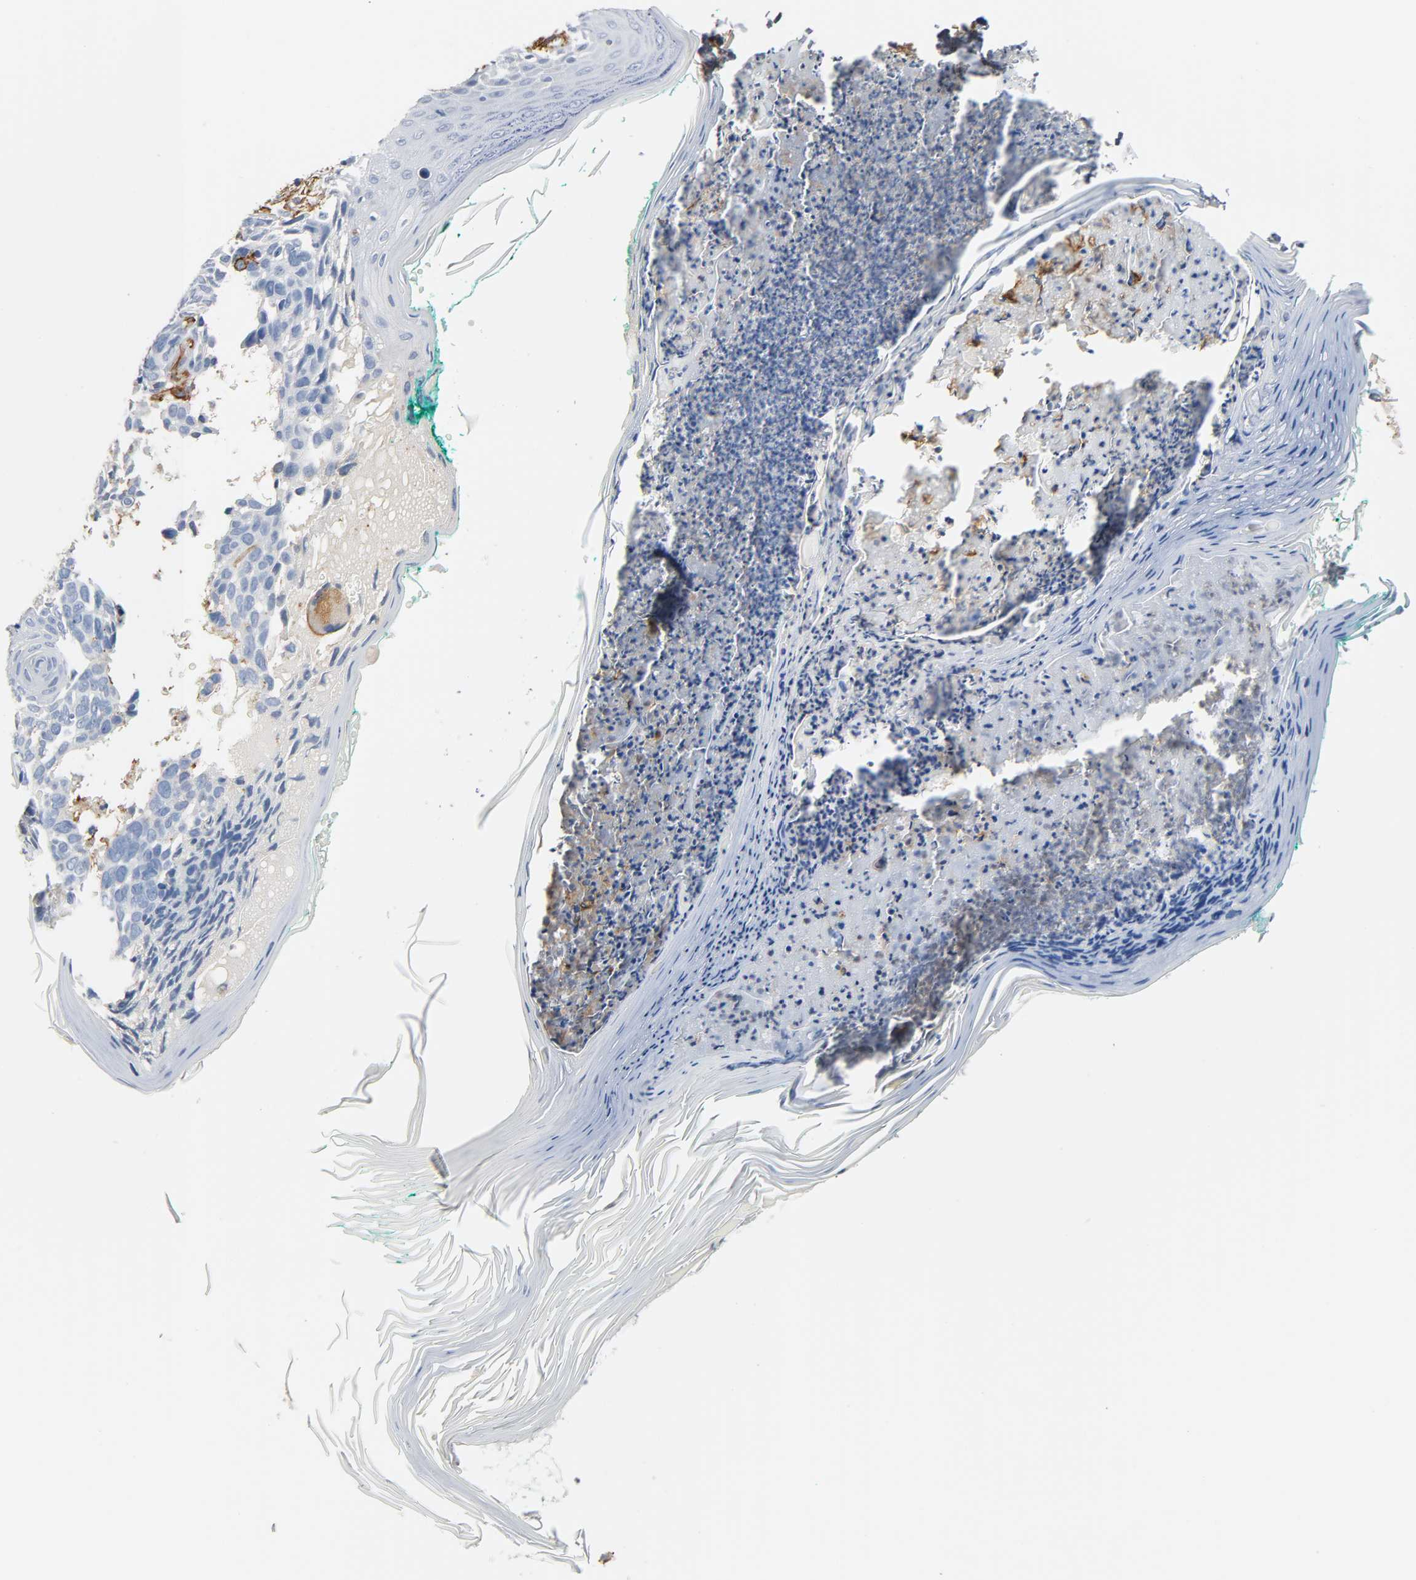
{"staining": {"intensity": "negative", "quantity": "none", "location": "none"}, "tissue": "skin cancer", "cell_type": "Tumor cells", "image_type": "cancer", "snomed": [{"axis": "morphology", "description": "Normal tissue, NOS"}, {"axis": "morphology", "description": "Basal cell carcinoma"}, {"axis": "topography", "description": "Skin"}], "caption": "IHC photomicrograph of neoplastic tissue: human skin basal cell carcinoma stained with DAB (3,3'-diaminobenzidine) shows no significant protein staining in tumor cells.", "gene": "ANPEP", "patient": {"sex": "male", "age": 77}}